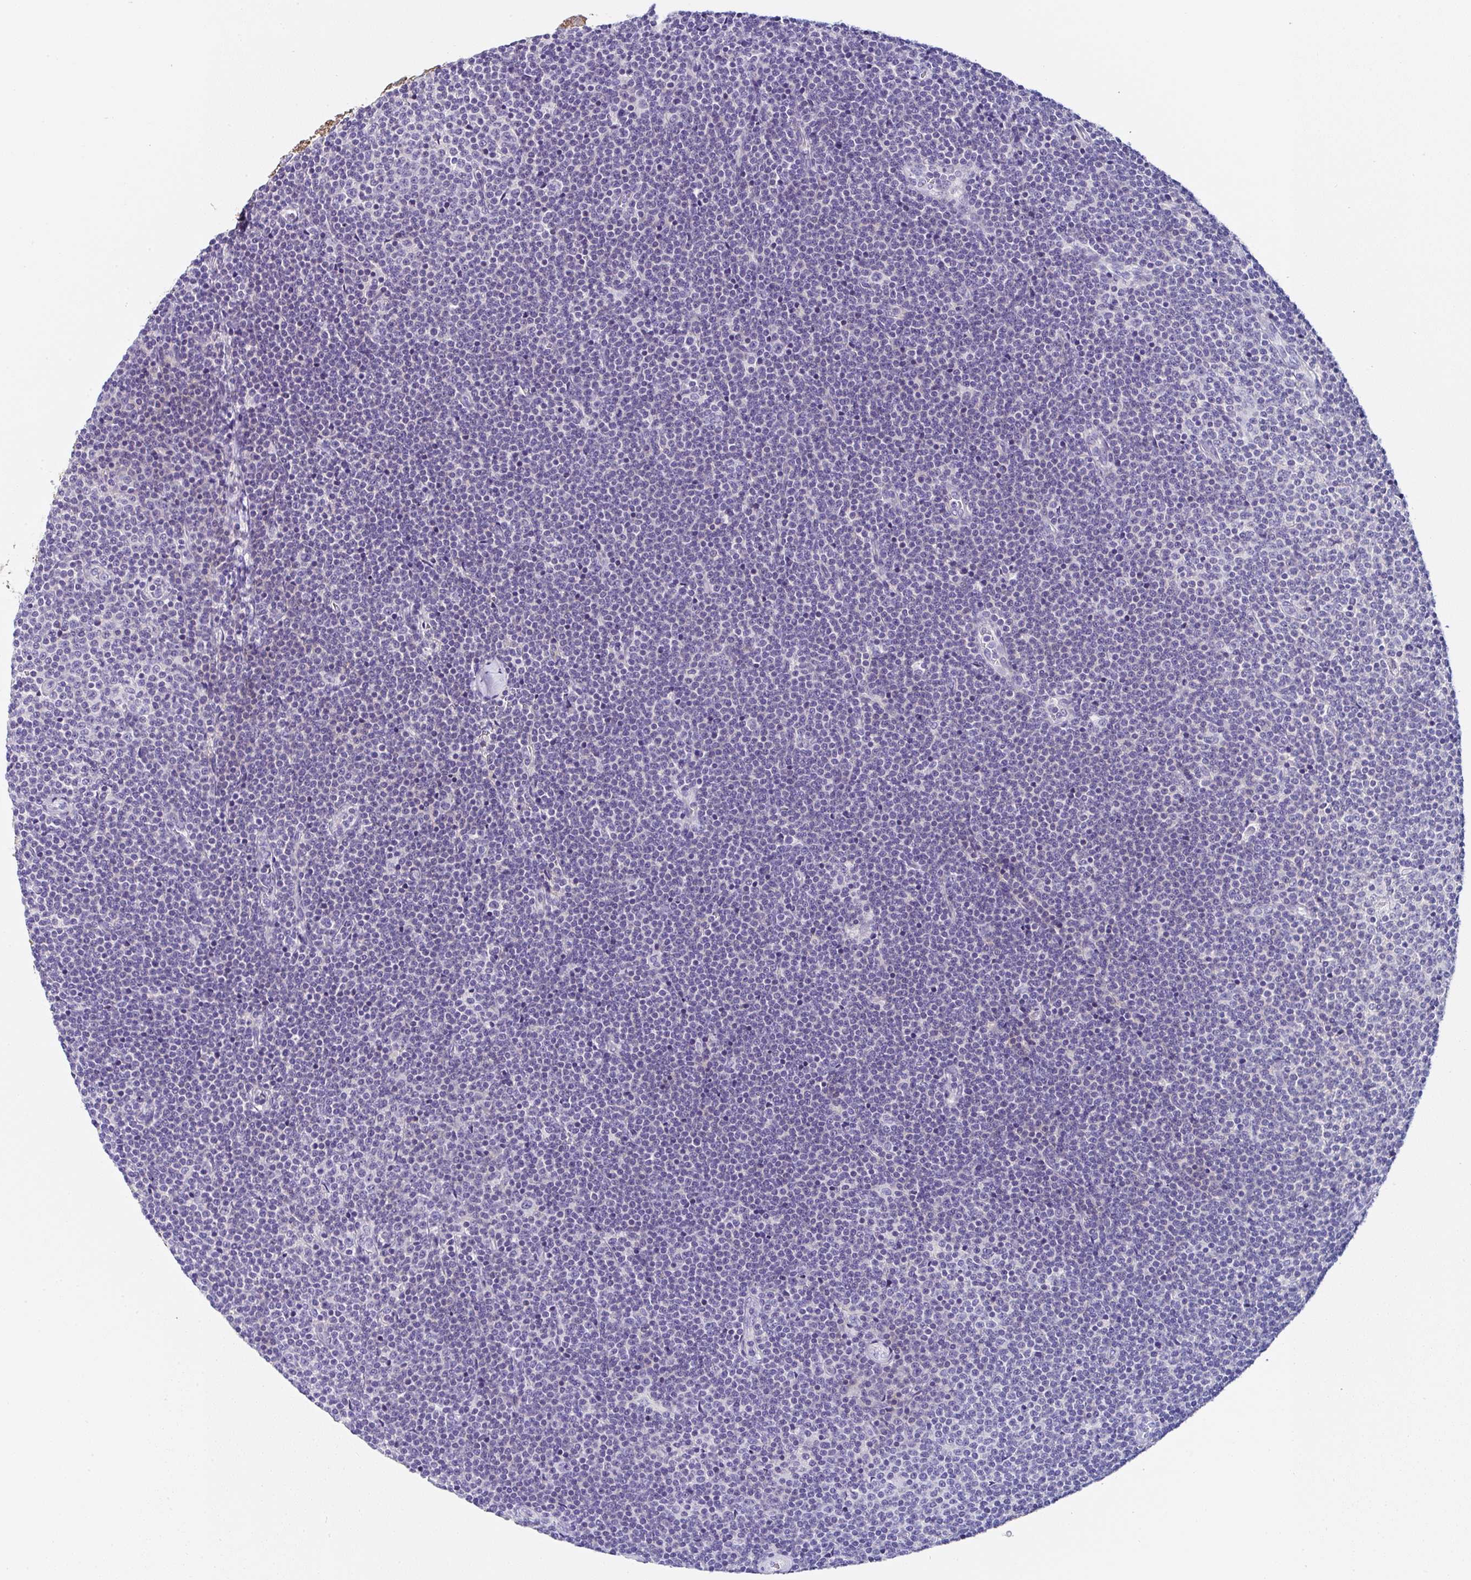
{"staining": {"intensity": "negative", "quantity": "none", "location": "none"}, "tissue": "lymphoma", "cell_type": "Tumor cells", "image_type": "cancer", "snomed": [{"axis": "morphology", "description": "Malignant lymphoma, non-Hodgkin's type, Low grade"}, {"axis": "topography", "description": "Lymph node"}], "caption": "Tumor cells show no significant staining in low-grade malignant lymphoma, non-Hodgkin's type.", "gene": "UGT3A1", "patient": {"sex": "male", "age": 48}}